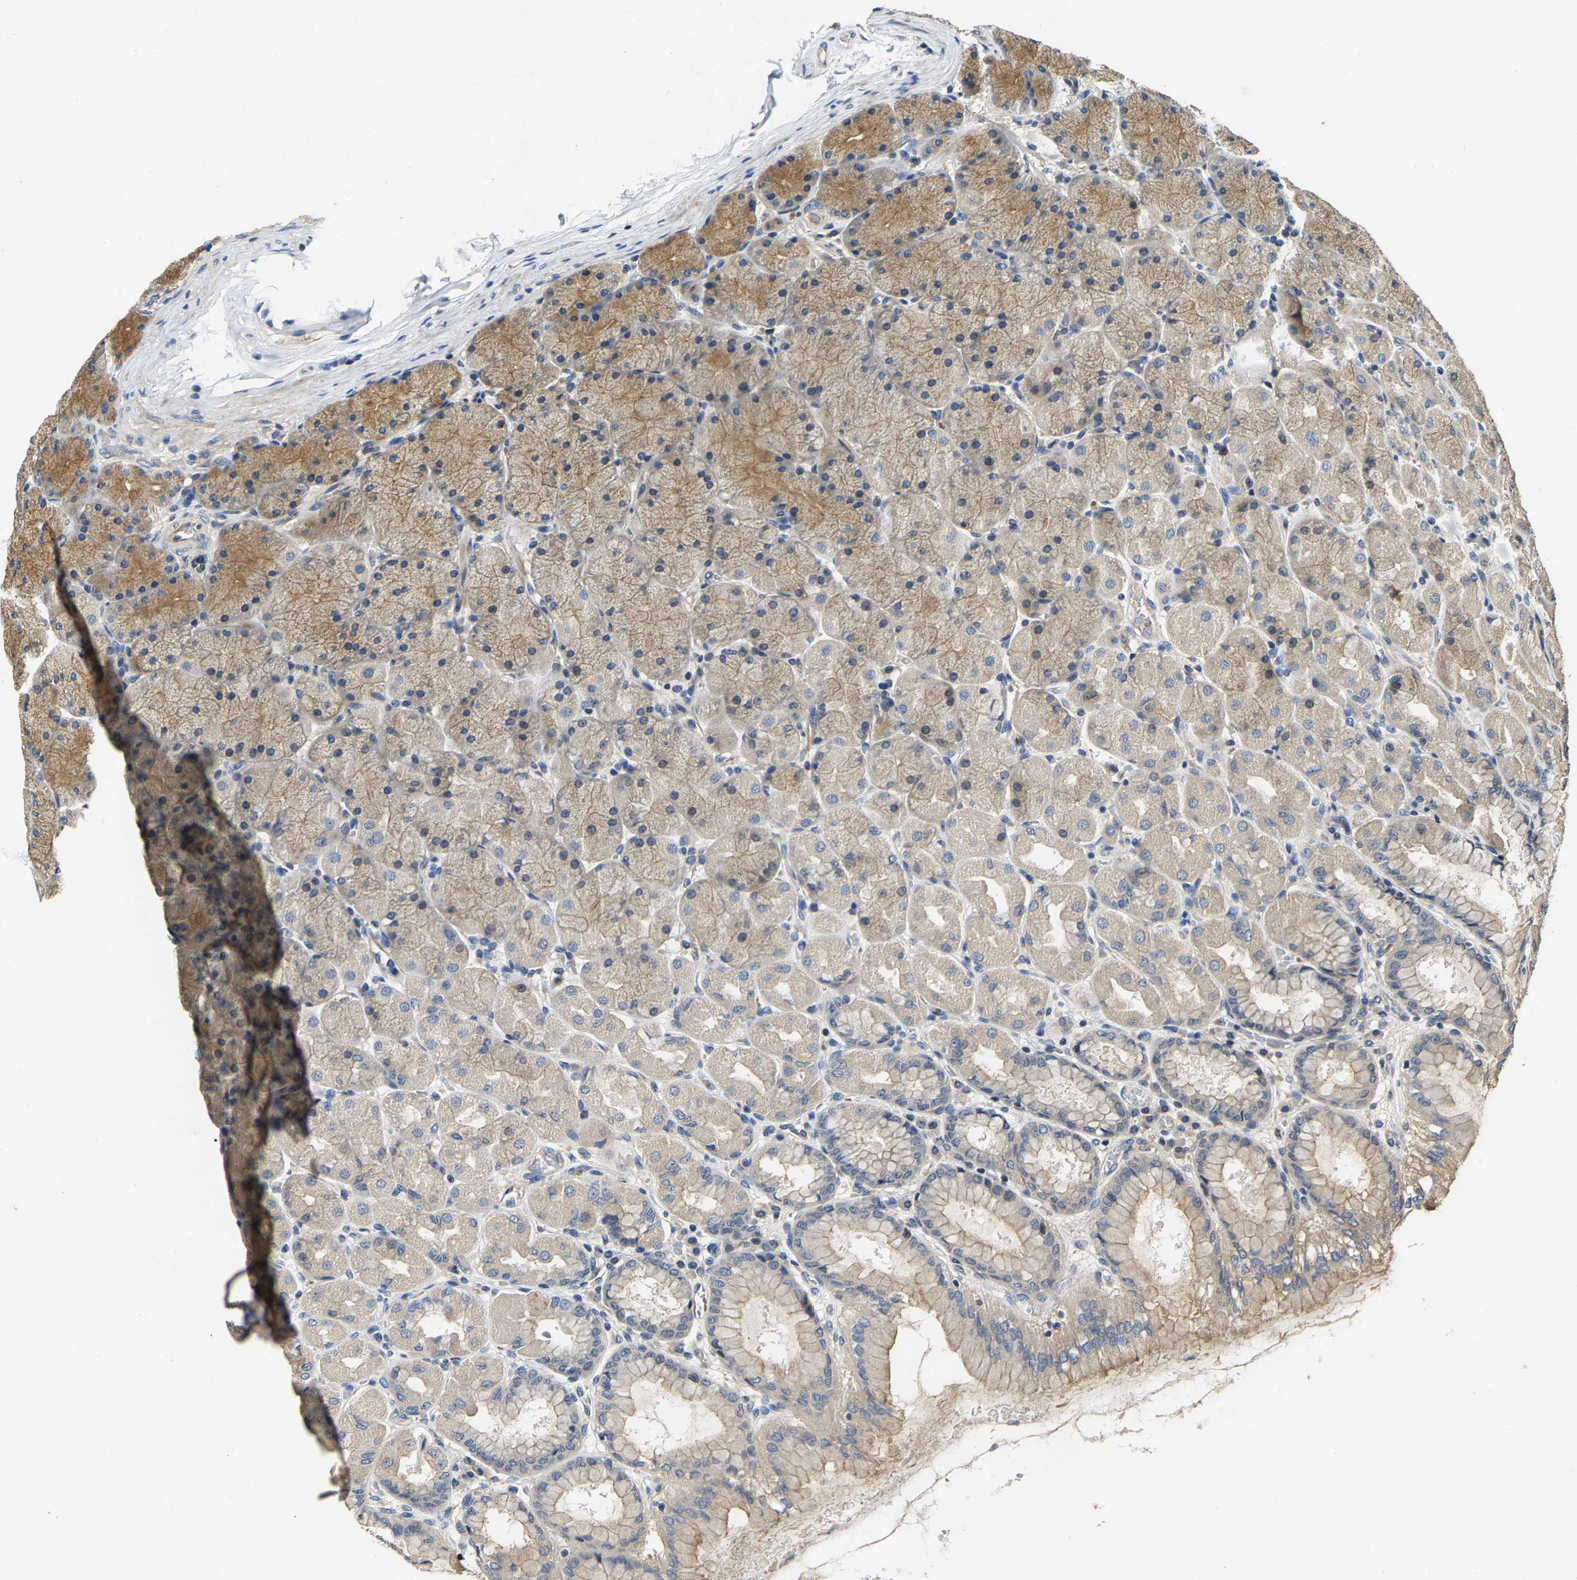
{"staining": {"intensity": "moderate", "quantity": "25%-75%", "location": "cytoplasmic/membranous"}, "tissue": "stomach", "cell_type": "Glandular cells", "image_type": "normal", "snomed": [{"axis": "morphology", "description": "Normal tissue, NOS"}, {"axis": "topography", "description": "Stomach, upper"}], "caption": "Immunohistochemical staining of unremarkable stomach reveals medium levels of moderate cytoplasmic/membranous expression in approximately 25%-75% of glandular cells.", "gene": "AGBL3", "patient": {"sex": "female", "age": 56}}